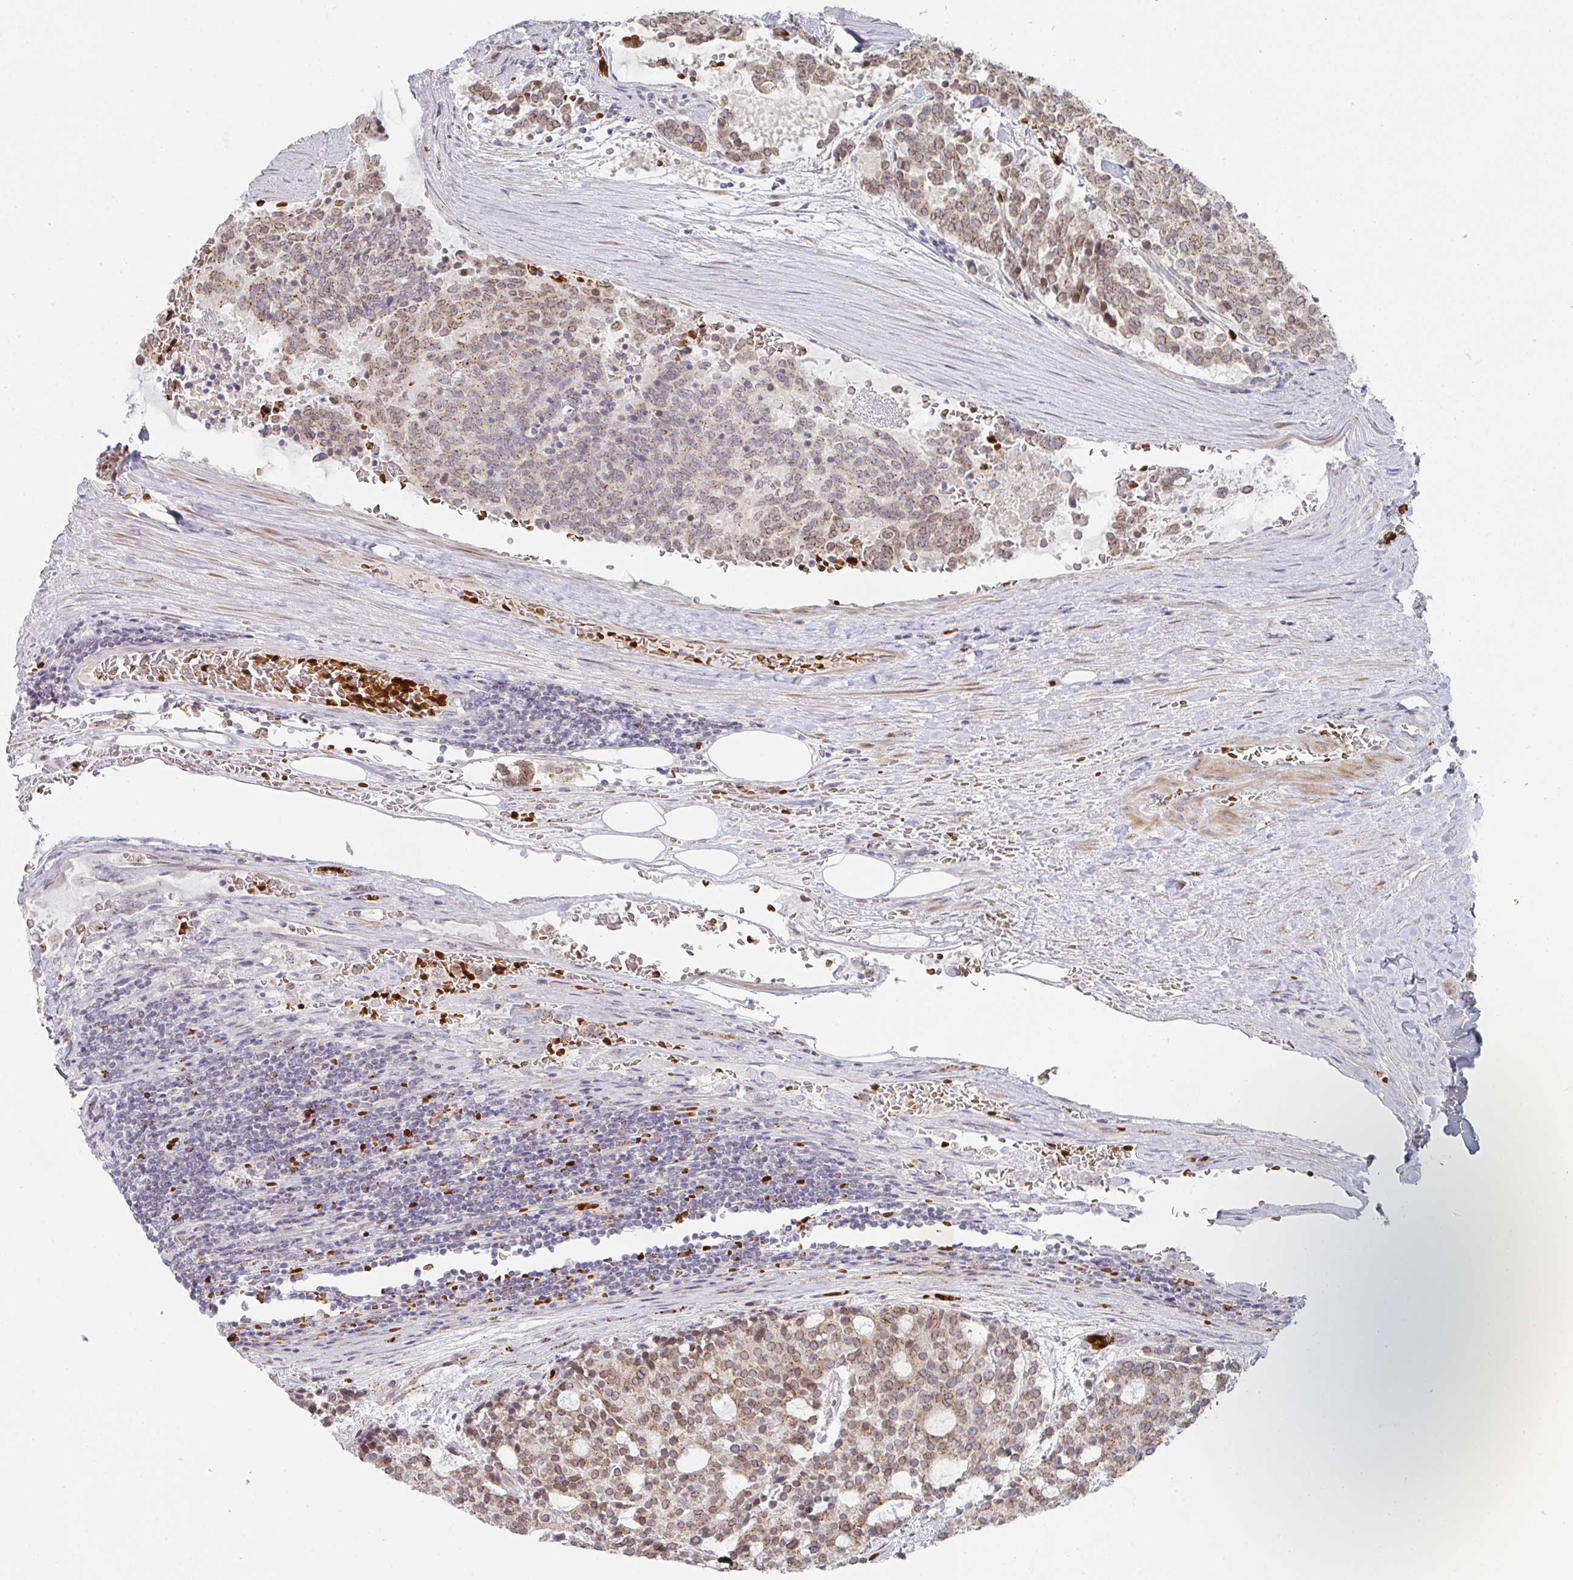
{"staining": {"intensity": "moderate", "quantity": "25%-75%", "location": "cytoplasmic/membranous"}, "tissue": "carcinoid", "cell_type": "Tumor cells", "image_type": "cancer", "snomed": [{"axis": "morphology", "description": "Carcinoid, malignant, NOS"}, {"axis": "topography", "description": "Pancreas"}], "caption": "This micrograph shows immunohistochemistry (IHC) staining of malignant carcinoid, with medium moderate cytoplasmic/membranous positivity in about 25%-75% of tumor cells.", "gene": "ZNF526", "patient": {"sex": "female", "age": 54}}